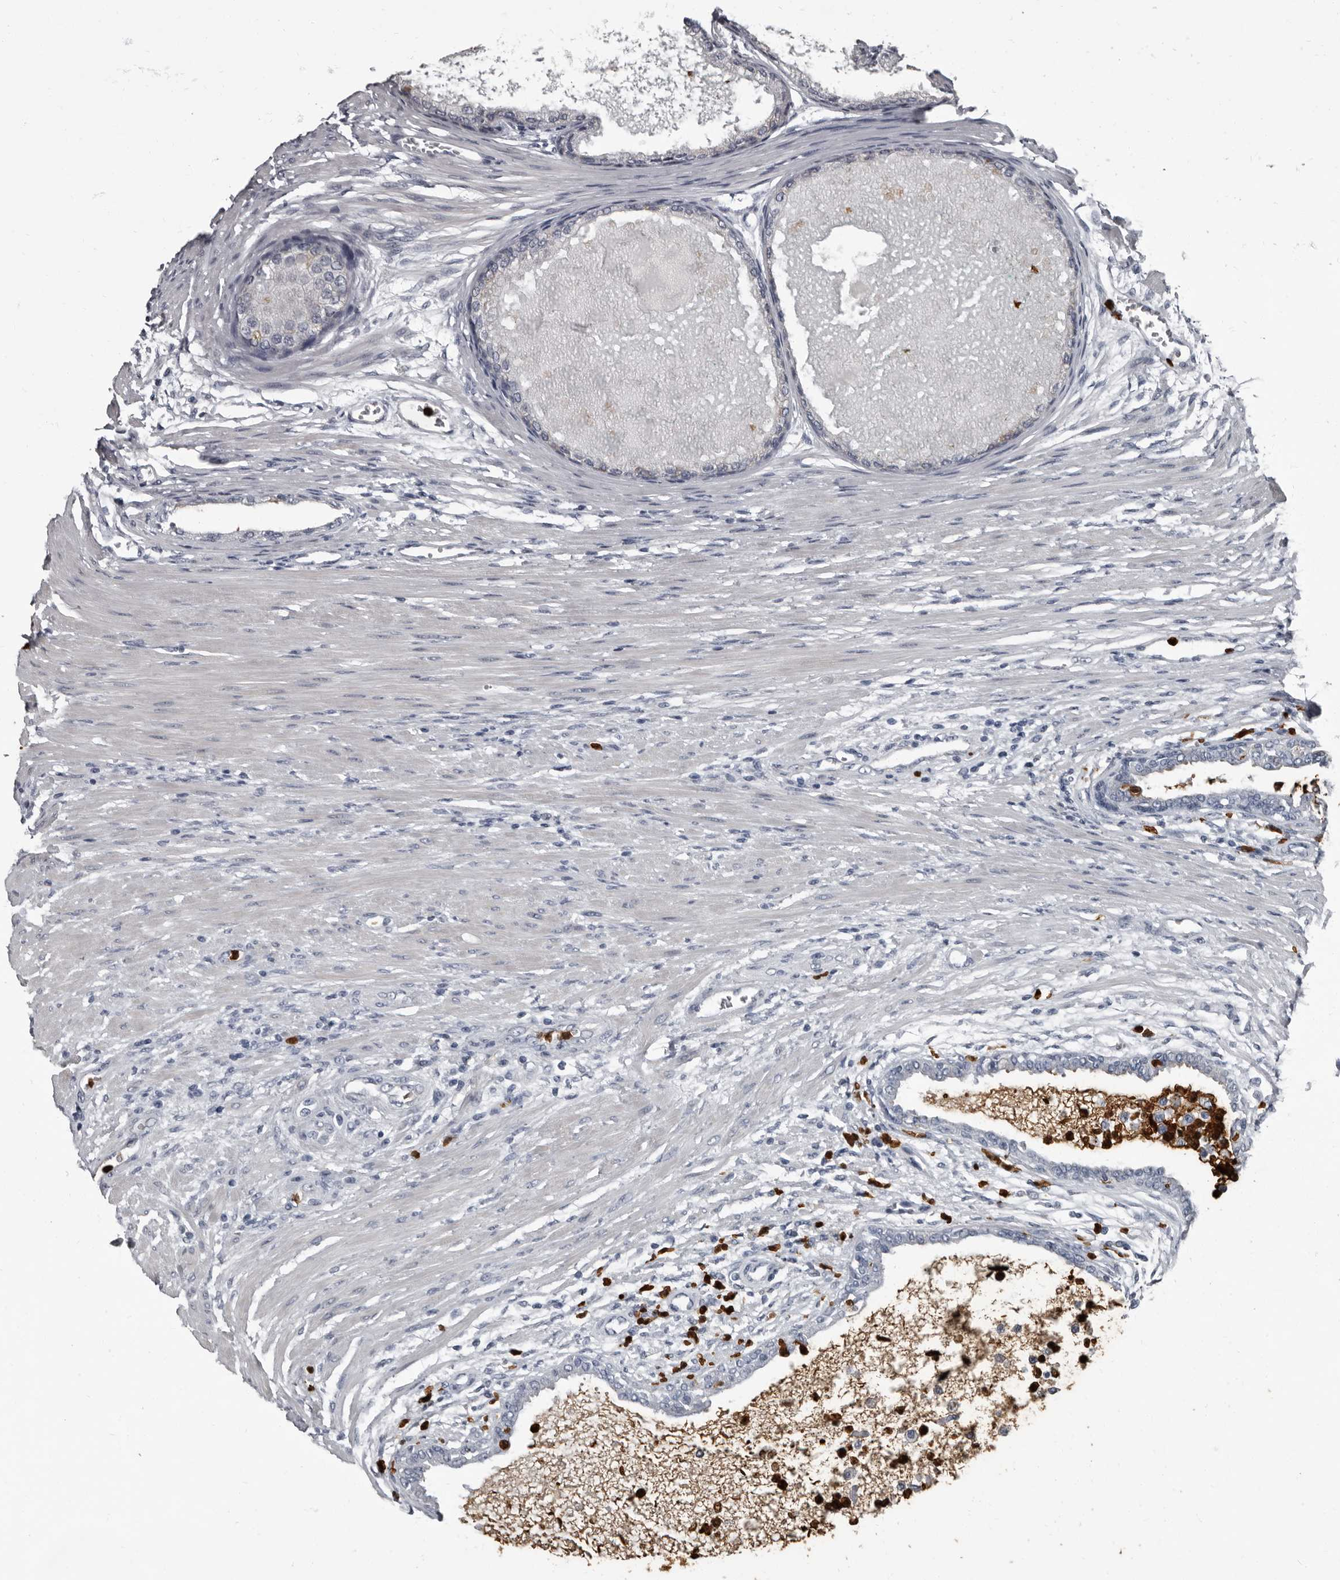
{"staining": {"intensity": "negative", "quantity": "none", "location": "none"}, "tissue": "prostate cancer", "cell_type": "Tumor cells", "image_type": "cancer", "snomed": [{"axis": "morphology", "description": "Normal tissue, NOS"}, {"axis": "morphology", "description": "Adenocarcinoma, Low grade"}, {"axis": "topography", "description": "Prostate"}, {"axis": "topography", "description": "Peripheral nerve tissue"}], "caption": "Tumor cells show no significant protein positivity in prostate cancer (adenocarcinoma (low-grade)).", "gene": "TPD52L1", "patient": {"sex": "male", "age": 71}}